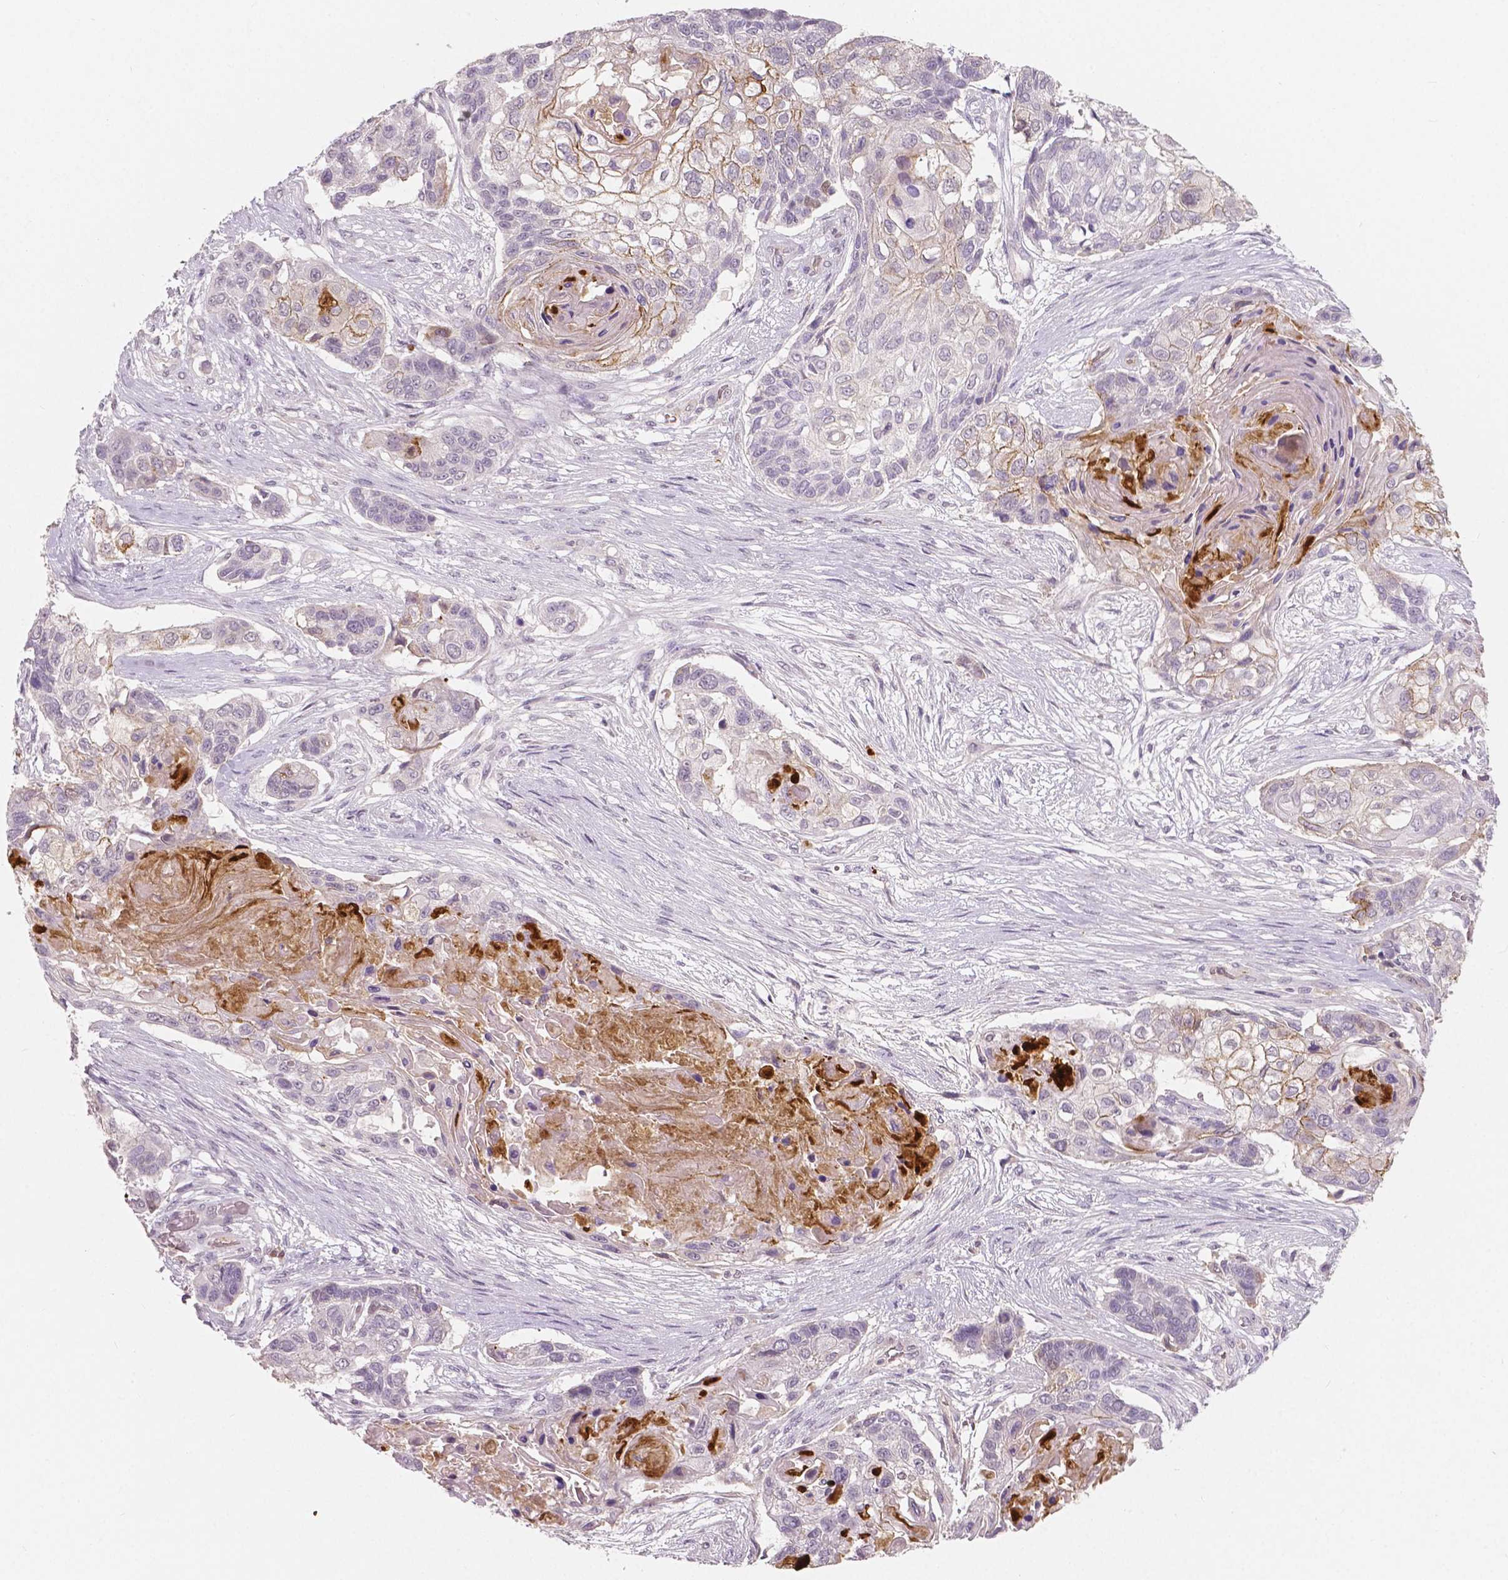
{"staining": {"intensity": "negative", "quantity": "none", "location": "none"}, "tissue": "lung cancer", "cell_type": "Tumor cells", "image_type": "cancer", "snomed": [{"axis": "morphology", "description": "Squamous cell carcinoma, NOS"}, {"axis": "topography", "description": "Lung"}], "caption": "Immunohistochemical staining of human lung squamous cell carcinoma demonstrates no significant staining in tumor cells. Brightfield microscopy of immunohistochemistry (IHC) stained with DAB (brown) and hematoxylin (blue), captured at high magnification.", "gene": "APOA4", "patient": {"sex": "male", "age": 69}}